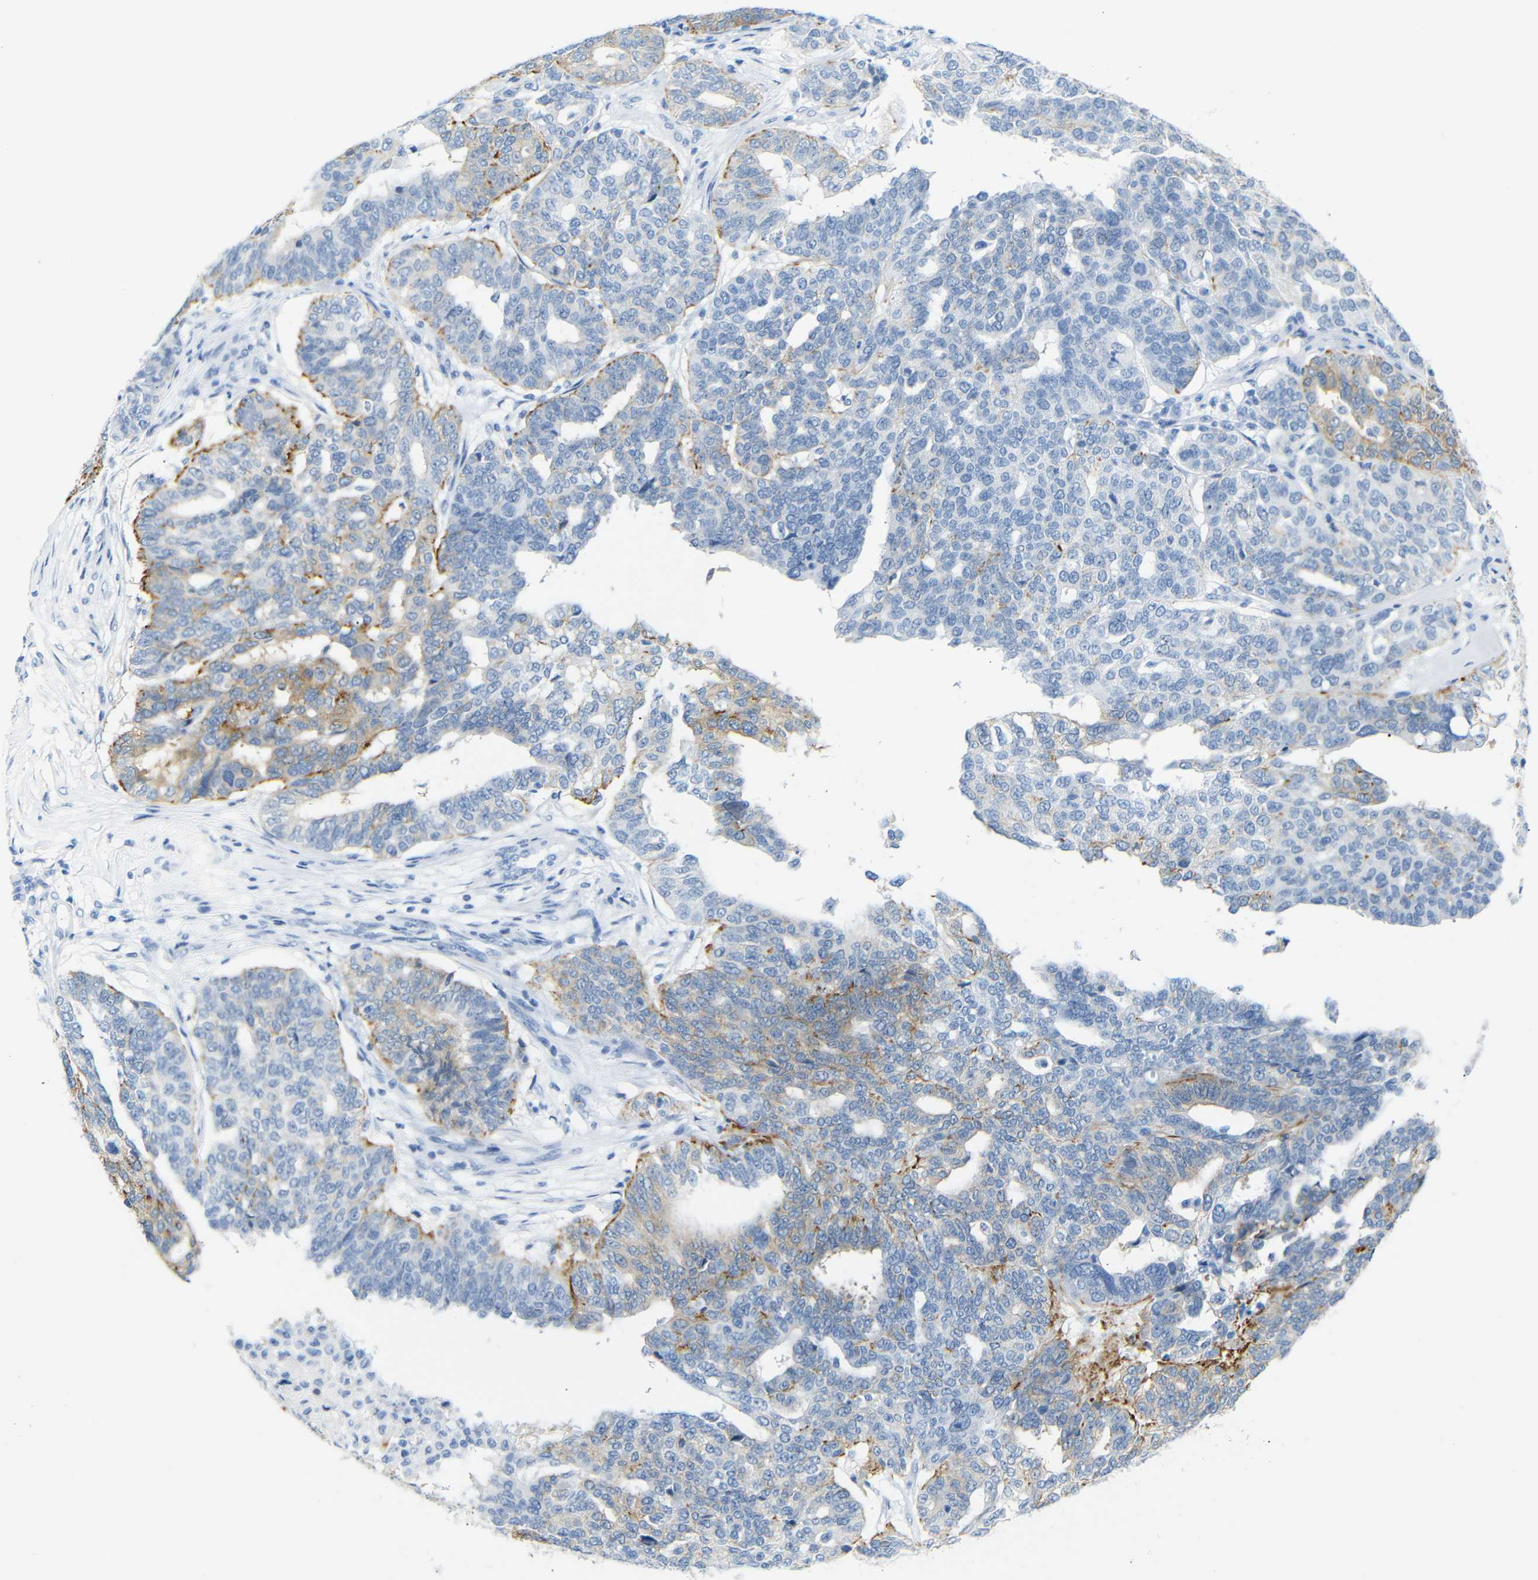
{"staining": {"intensity": "moderate", "quantity": "25%-75%", "location": "cytoplasmic/membranous"}, "tissue": "ovarian cancer", "cell_type": "Tumor cells", "image_type": "cancer", "snomed": [{"axis": "morphology", "description": "Cystadenocarcinoma, serous, NOS"}, {"axis": "topography", "description": "Ovary"}], "caption": "A histopathology image of ovarian cancer (serous cystadenocarcinoma) stained for a protein shows moderate cytoplasmic/membranous brown staining in tumor cells.", "gene": "DYNAP", "patient": {"sex": "female", "age": 59}}